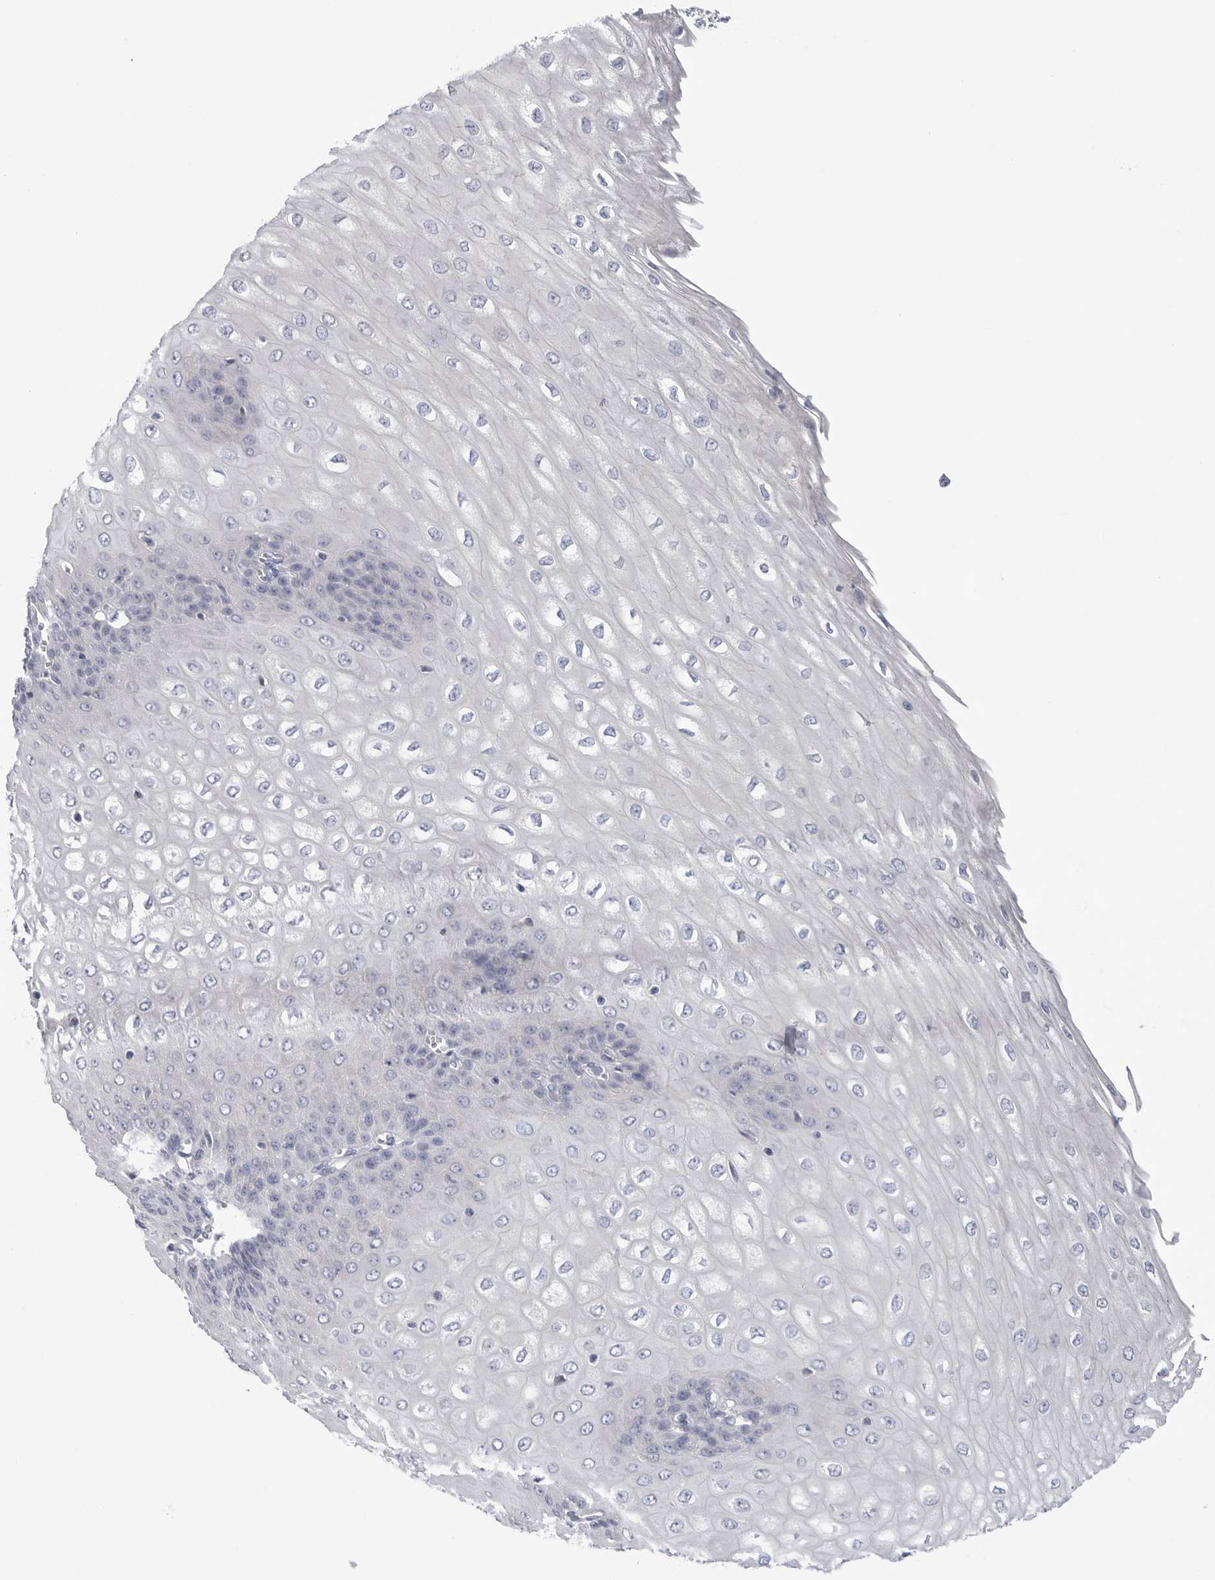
{"staining": {"intensity": "negative", "quantity": "none", "location": "none"}, "tissue": "esophagus", "cell_type": "Squamous epithelial cells", "image_type": "normal", "snomed": [{"axis": "morphology", "description": "Normal tissue, NOS"}, {"axis": "topography", "description": "Esophagus"}], "caption": "Squamous epithelial cells are negative for protein expression in benign human esophagus. The staining is performed using DAB (3,3'-diaminobenzidine) brown chromogen with nuclei counter-stained in using hematoxylin.", "gene": "CAMK2B", "patient": {"sex": "male", "age": 60}}